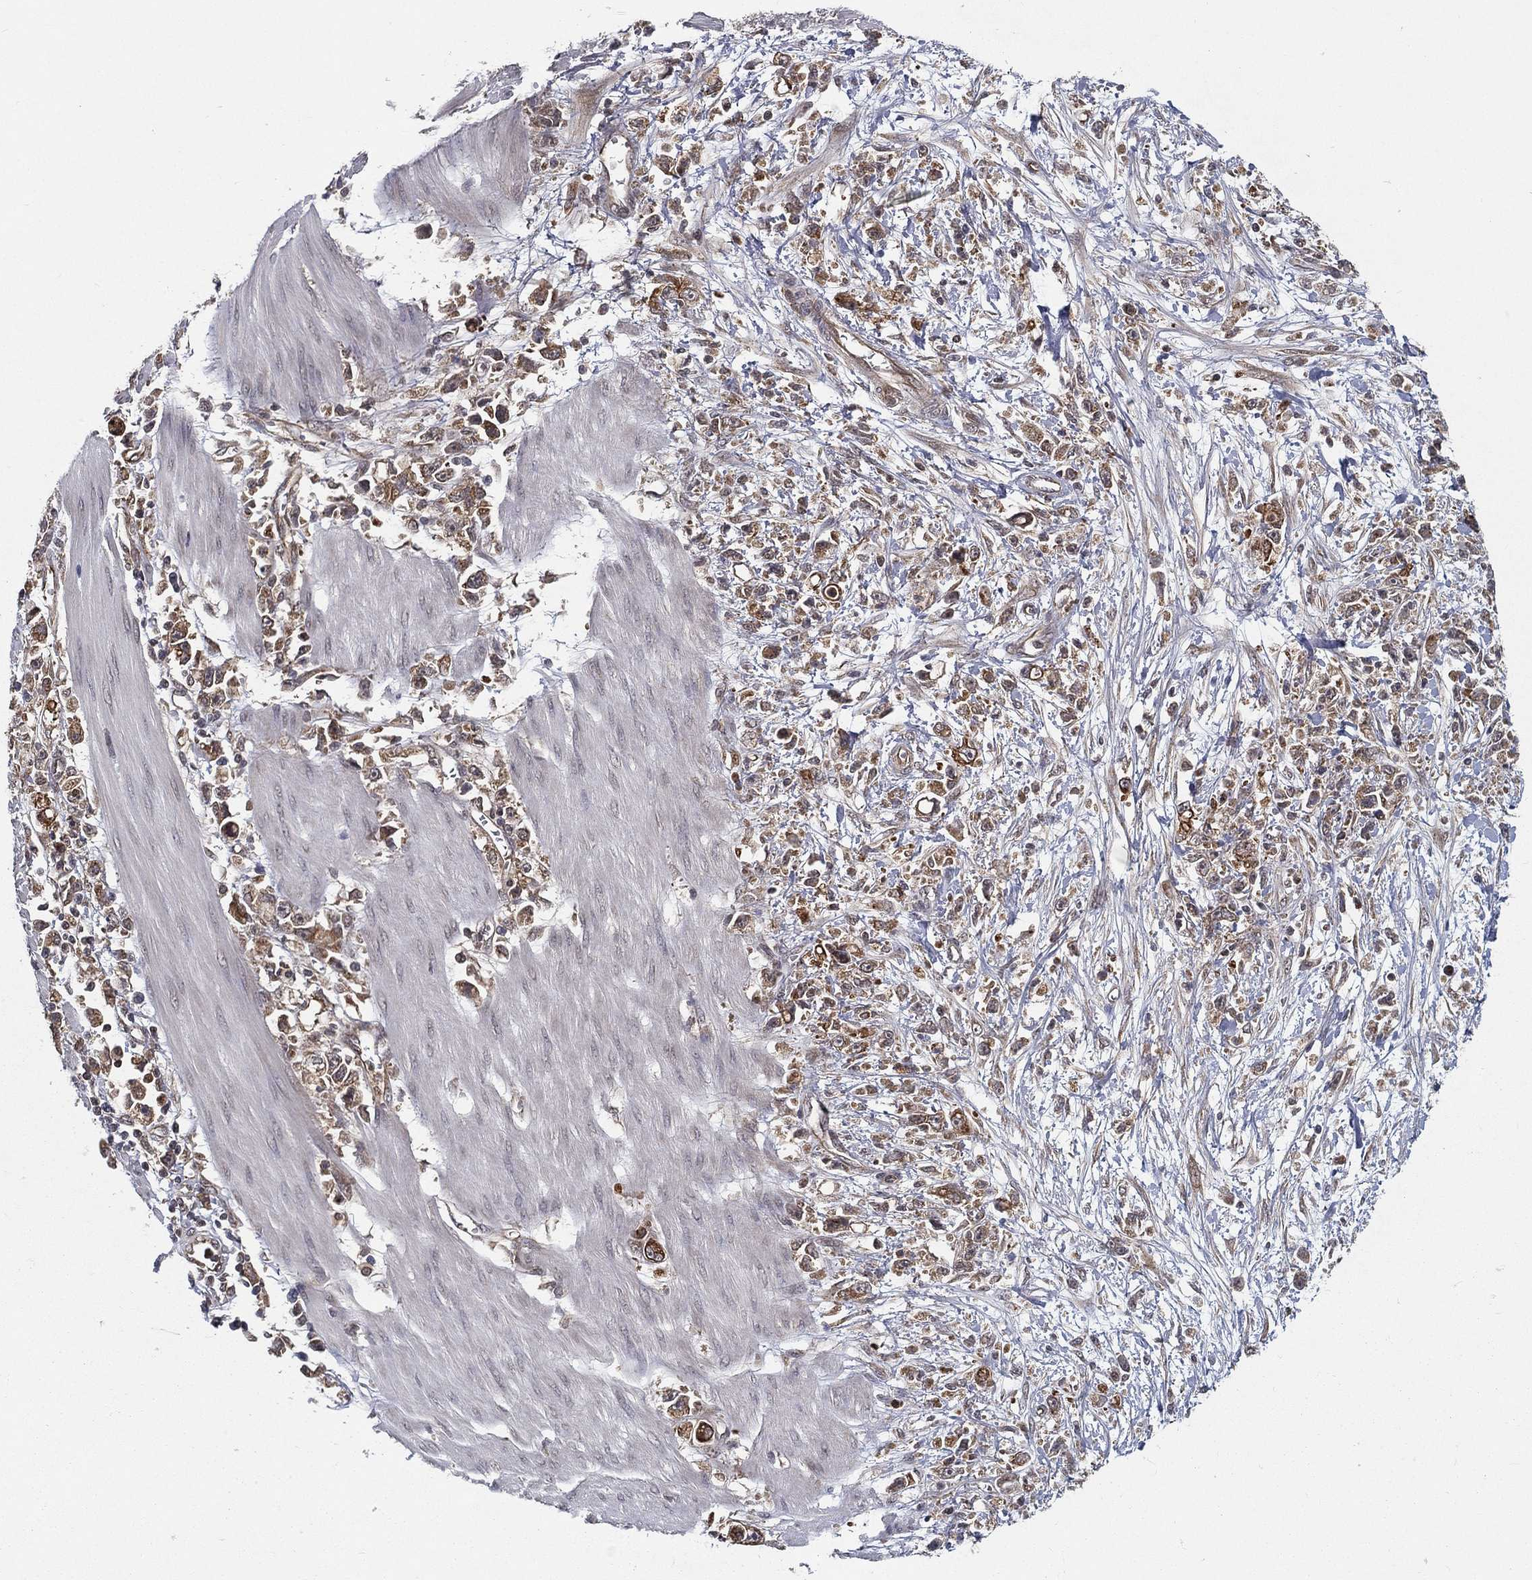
{"staining": {"intensity": "moderate", "quantity": "<25%", "location": "cytoplasmic/membranous"}, "tissue": "stomach cancer", "cell_type": "Tumor cells", "image_type": "cancer", "snomed": [{"axis": "morphology", "description": "Adenocarcinoma, NOS"}, {"axis": "topography", "description": "Stomach"}], "caption": "Human adenocarcinoma (stomach) stained with a brown dye demonstrates moderate cytoplasmic/membranous positive positivity in approximately <25% of tumor cells.", "gene": "UACA", "patient": {"sex": "female", "age": 59}}